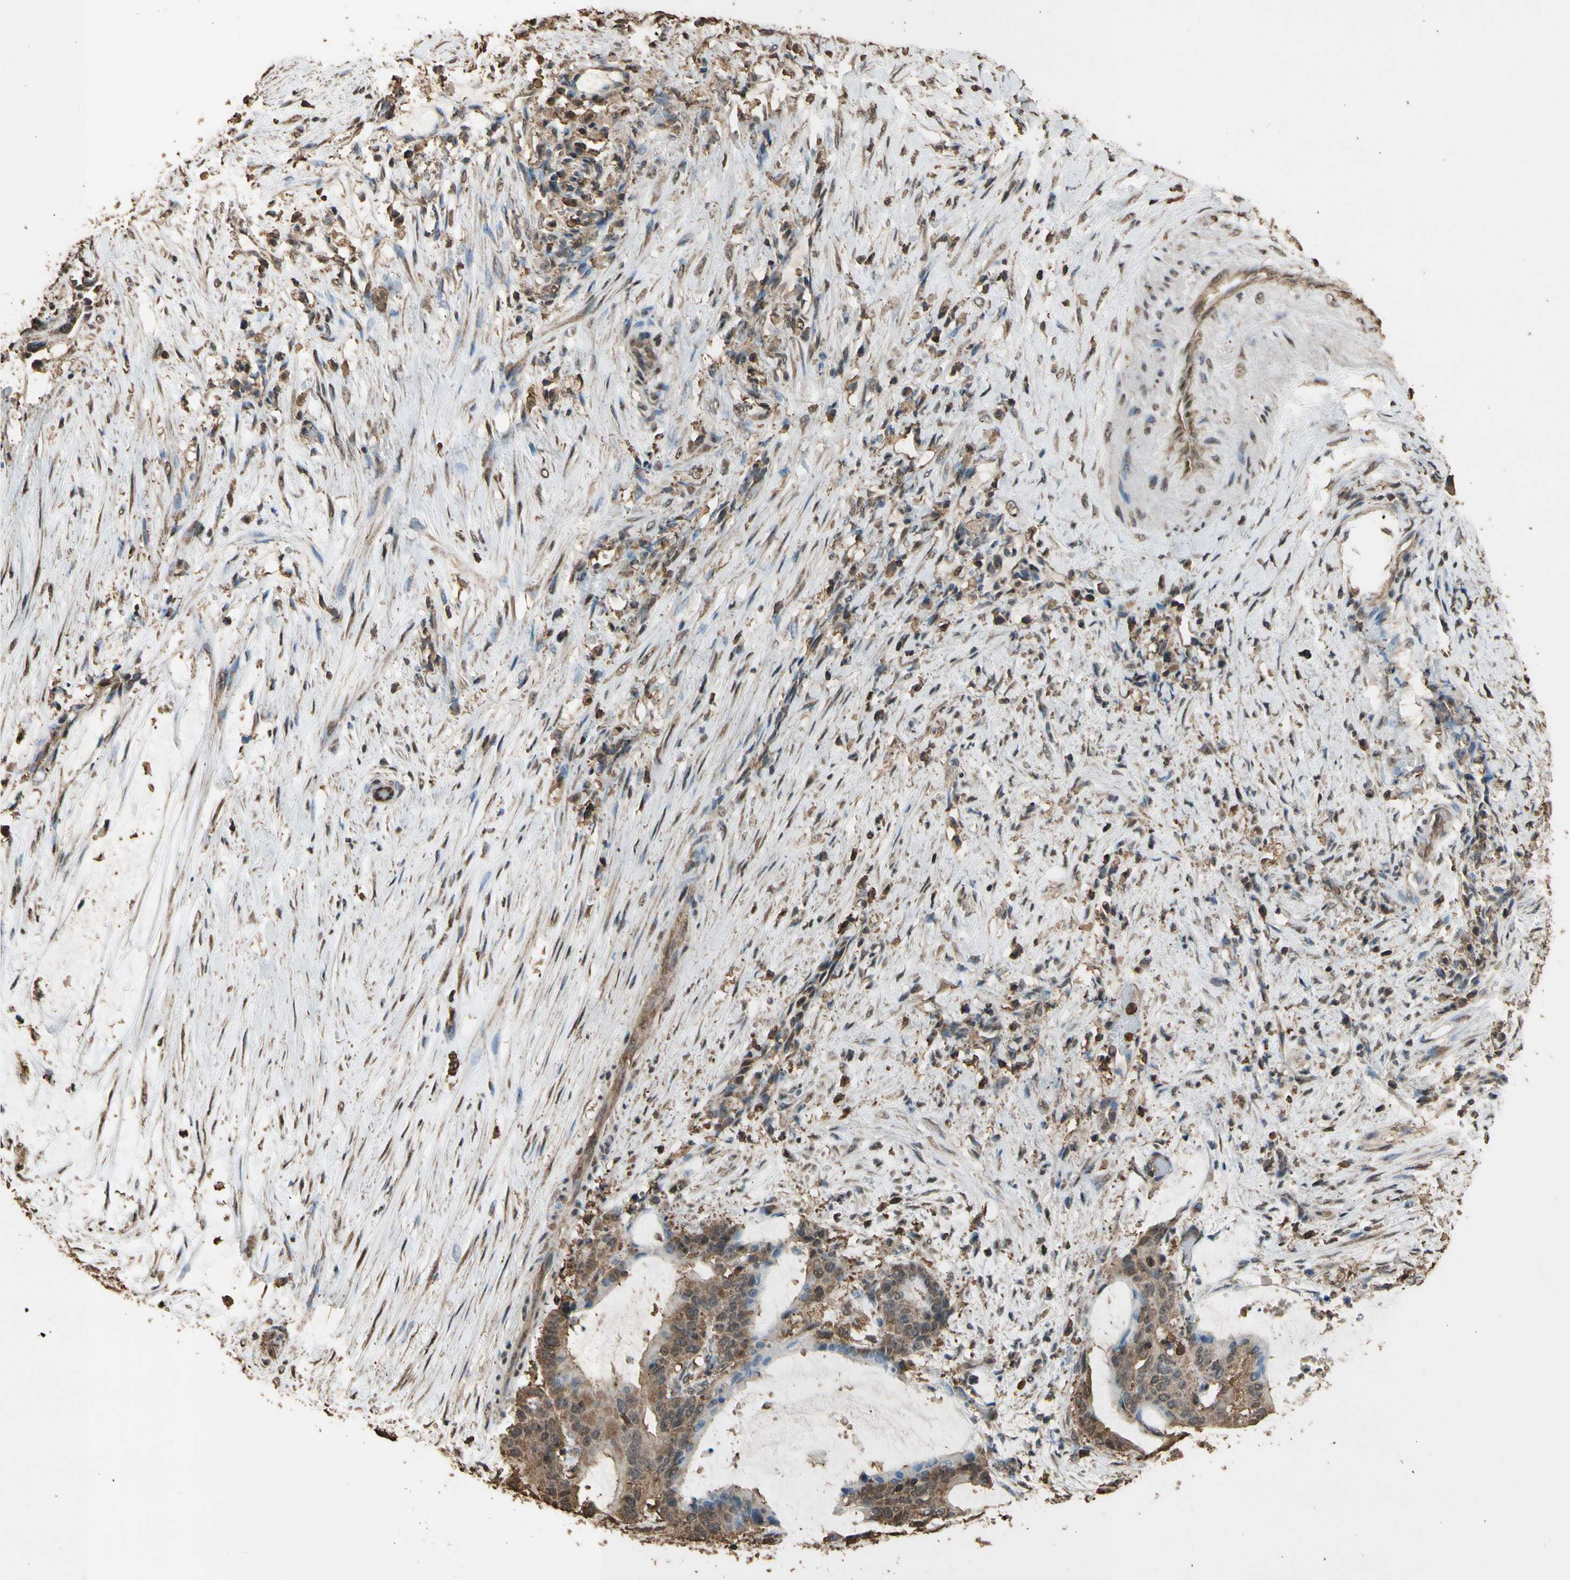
{"staining": {"intensity": "moderate", "quantity": ">75%", "location": "cytoplasmic/membranous,nuclear"}, "tissue": "liver cancer", "cell_type": "Tumor cells", "image_type": "cancer", "snomed": [{"axis": "morphology", "description": "Cholangiocarcinoma"}, {"axis": "topography", "description": "Liver"}], "caption": "Immunohistochemistry of human liver cholangiocarcinoma displays medium levels of moderate cytoplasmic/membranous and nuclear expression in approximately >75% of tumor cells.", "gene": "TNFSF13B", "patient": {"sex": "female", "age": 73}}